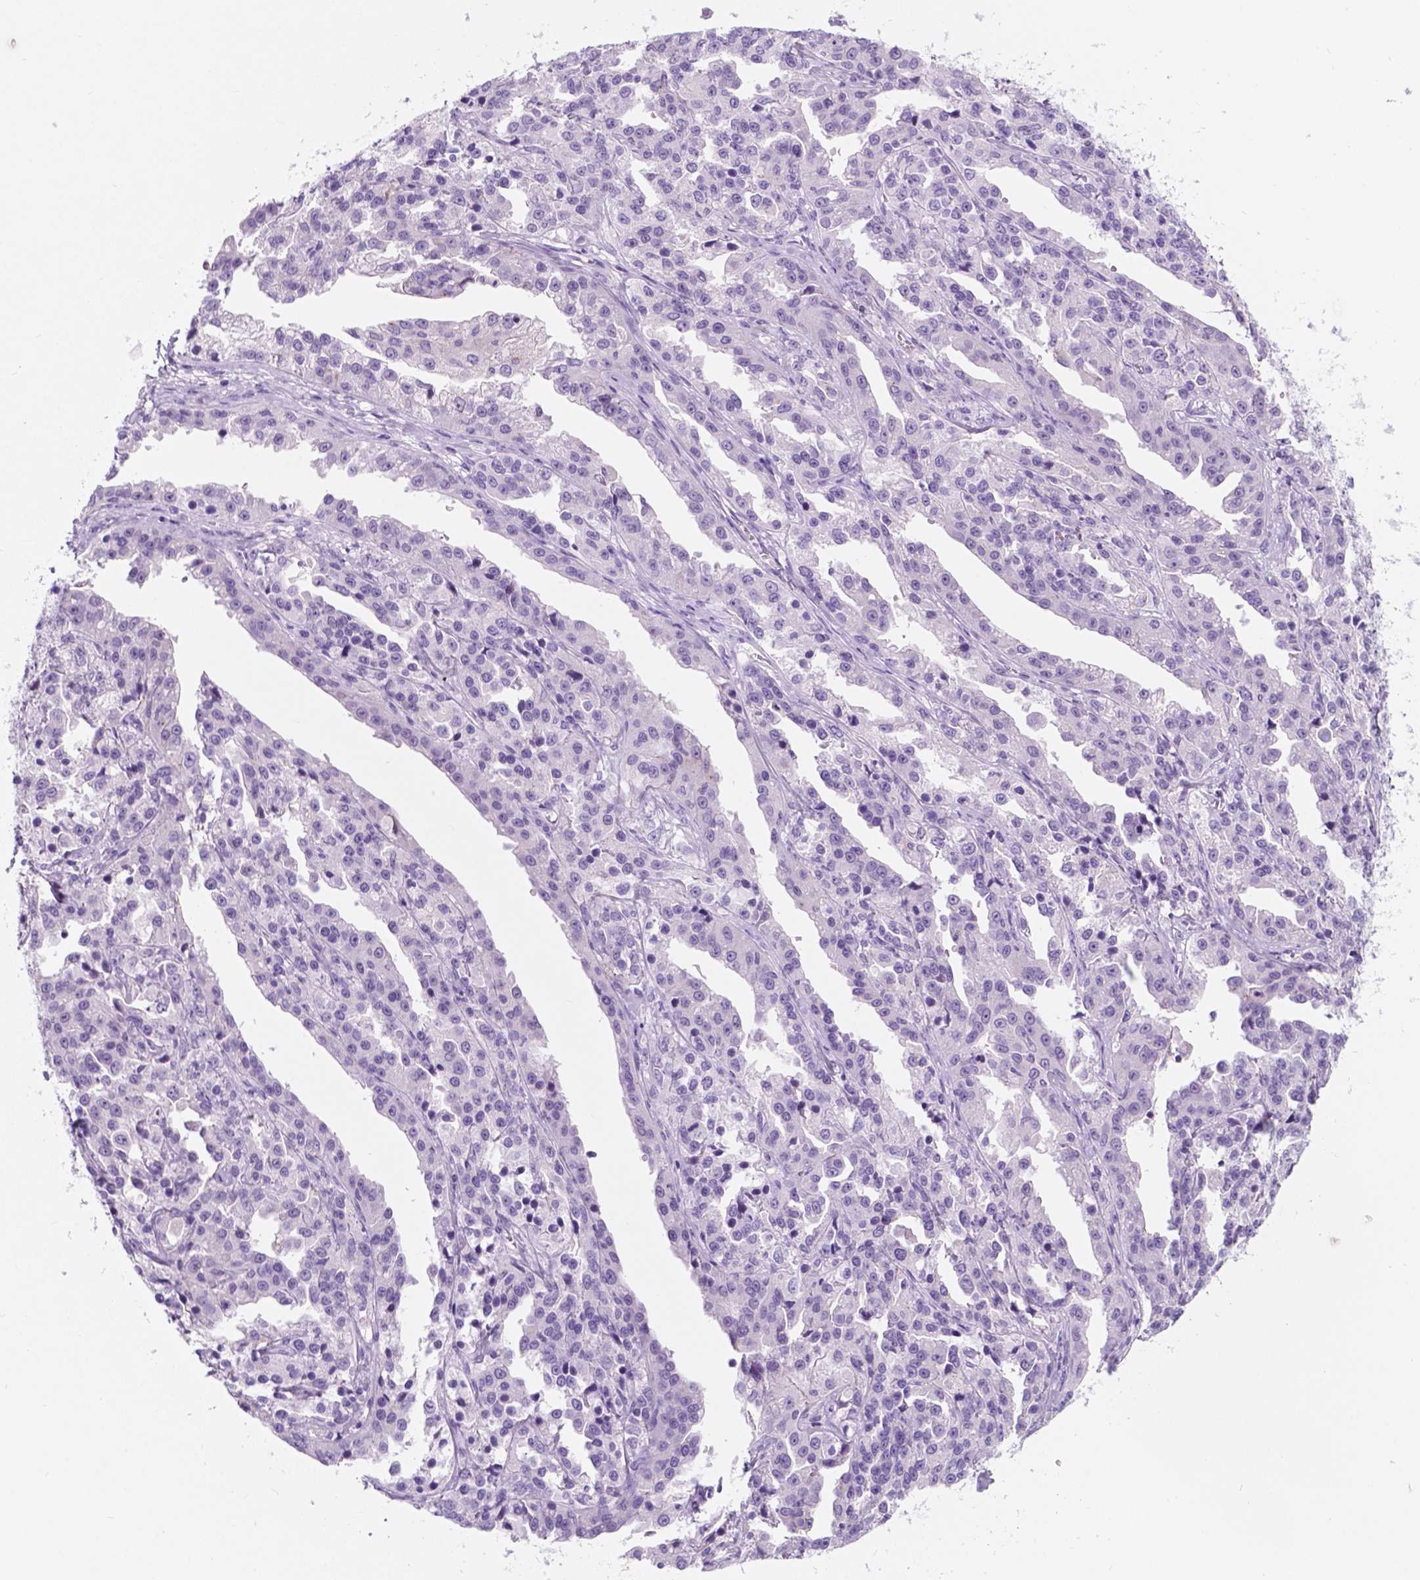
{"staining": {"intensity": "negative", "quantity": "none", "location": "none"}, "tissue": "ovarian cancer", "cell_type": "Tumor cells", "image_type": "cancer", "snomed": [{"axis": "morphology", "description": "Cystadenocarcinoma, serous, NOS"}, {"axis": "topography", "description": "Ovary"}], "caption": "A high-resolution micrograph shows immunohistochemistry staining of serous cystadenocarcinoma (ovarian), which reveals no significant positivity in tumor cells.", "gene": "CUZD1", "patient": {"sex": "female", "age": 75}}